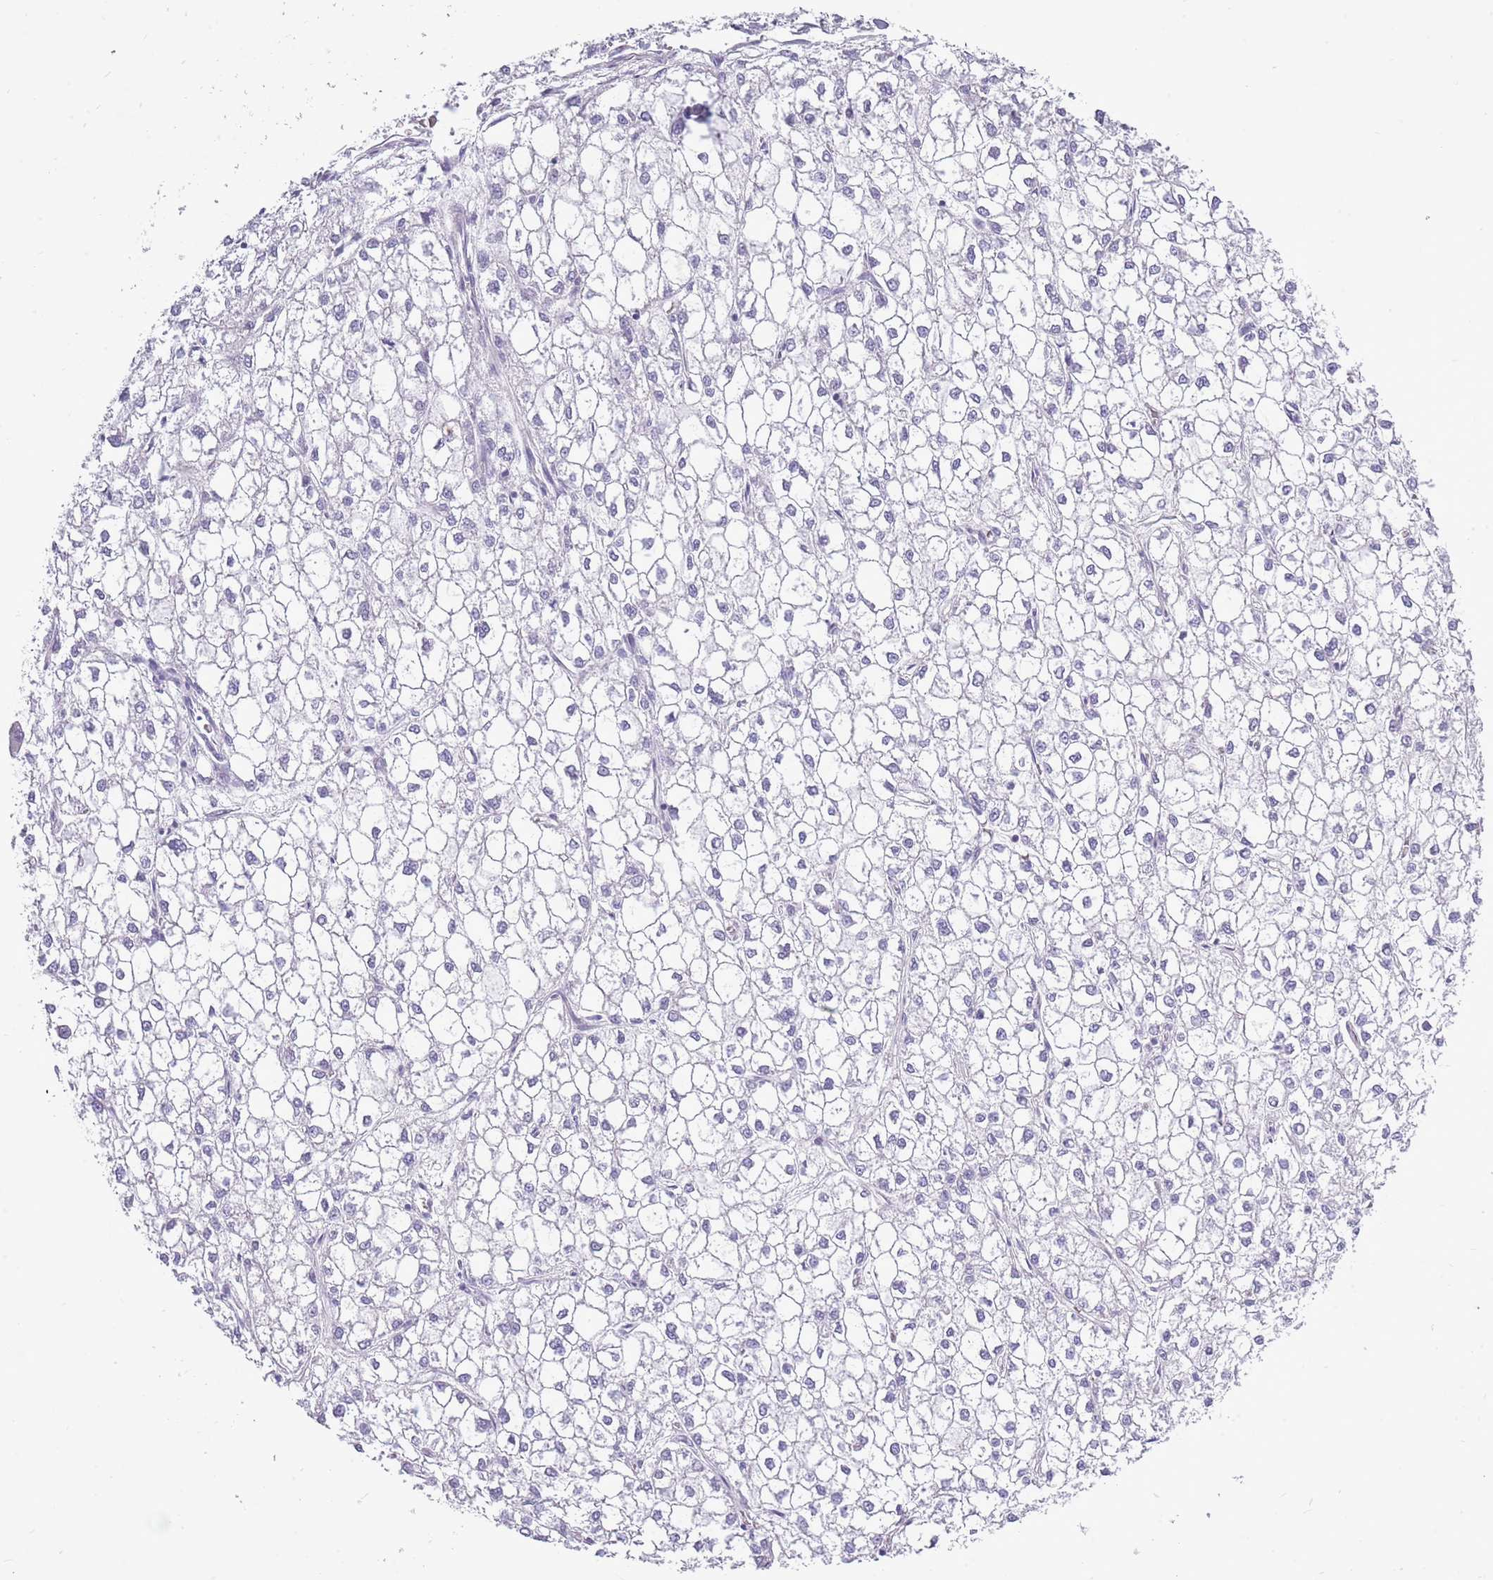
{"staining": {"intensity": "negative", "quantity": "none", "location": "none"}, "tissue": "liver cancer", "cell_type": "Tumor cells", "image_type": "cancer", "snomed": [{"axis": "morphology", "description": "Carcinoma, Hepatocellular, NOS"}, {"axis": "topography", "description": "Liver"}], "caption": "There is no significant positivity in tumor cells of liver cancer.", "gene": "ZNF425", "patient": {"sex": "female", "age": 43}}